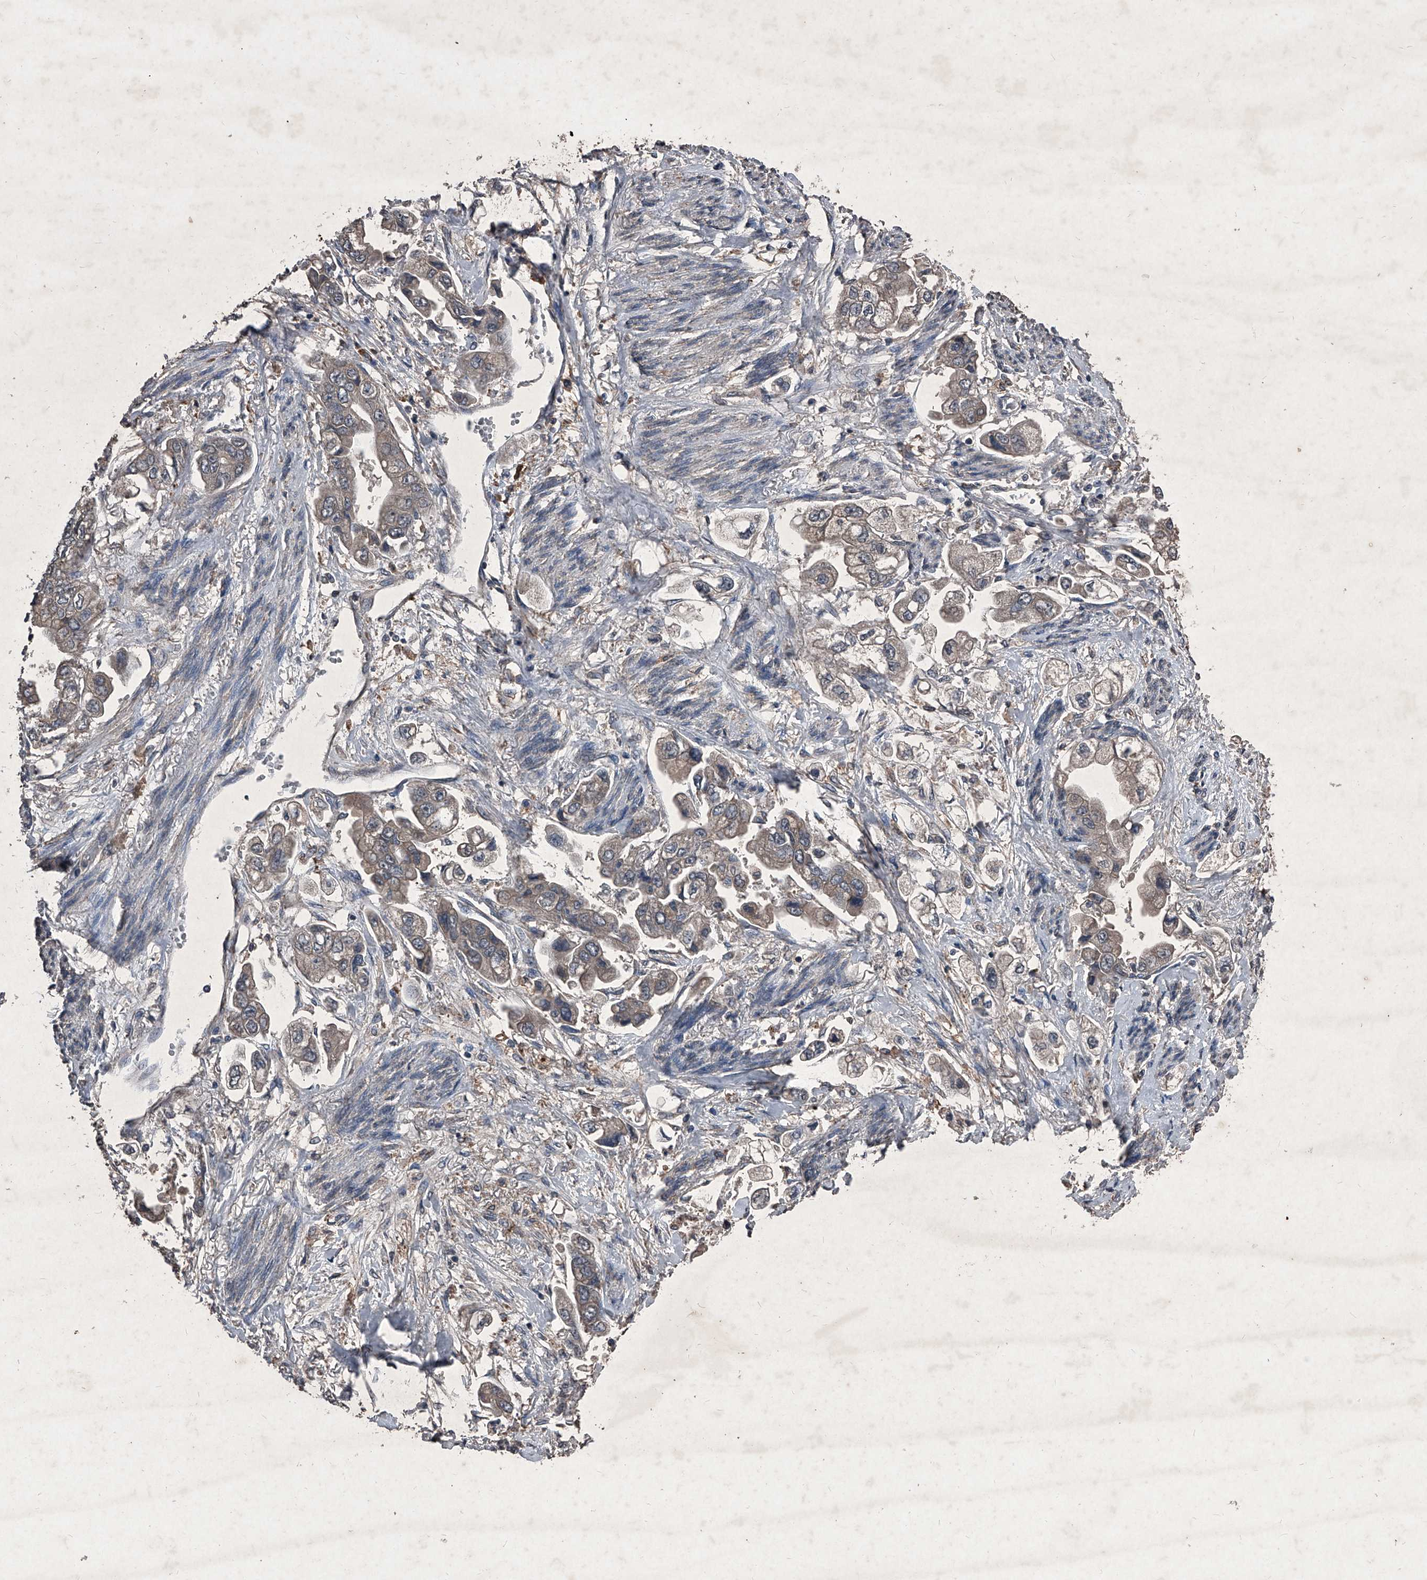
{"staining": {"intensity": "weak", "quantity": ">75%", "location": "cytoplasmic/membranous"}, "tissue": "stomach cancer", "cell_type": "Tumor cells", "image_type": "cancer", "snomed": [{"axis": "morphology", "description": "Adenocarcinoma, NOS"}, {"axis": "topography", "description": "Stomach"}], "caption": "Tumor cells display low levels of weak cytoplasmic/membranous expression in about >75% of cells in stomach cancer (adenocarcinoma).", "gene": "MAPKAP1", "patient": {"sex": "male", "age": 62}}